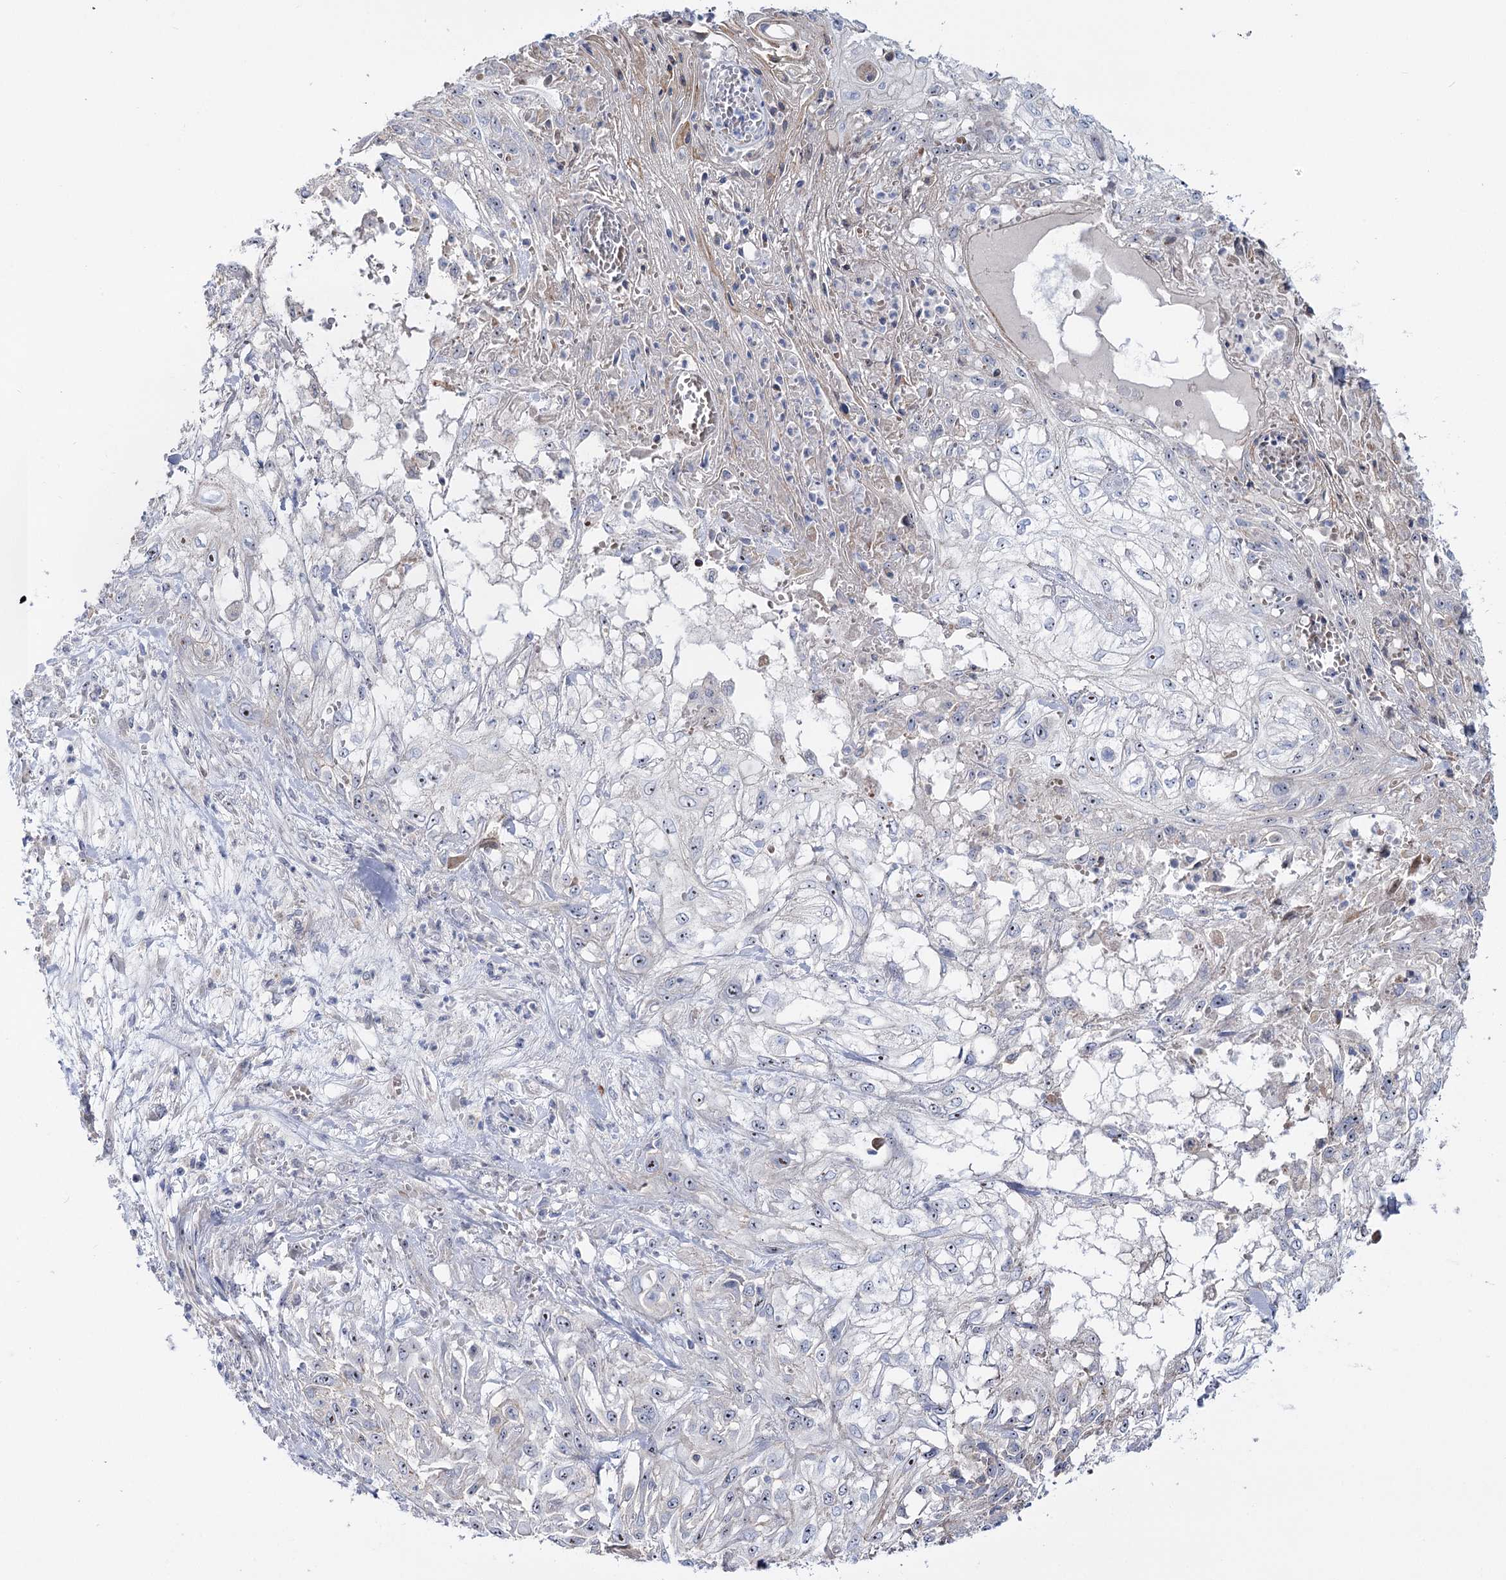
{"staining": {"intensity": "moderate", "quantity": "<25%", "location": "nuclear"}, "tissue": "skin cancer", "cell_type": "Tumor cells", "image_type": "cancer", "snomed": [{"axis": "morphology", "description": "Squamous cell carcinoma, NOS"}, {"axis": "morphology", "description": "Squamous cell carcinoma, metastatic, NOS"}, {"axis": "topography", "description": "Skin"}, {"axis": "topography", "description": "Lymph node"}], "caption": "Immunohistochemical staining of human squamous cell carcinoma (skin) displays moderate nuclear protein expression in about <25% of tumor cells. Nuclei are stained in blue.", "gene": "SUOX", "patient": {"sex": "male", "age": 75}}